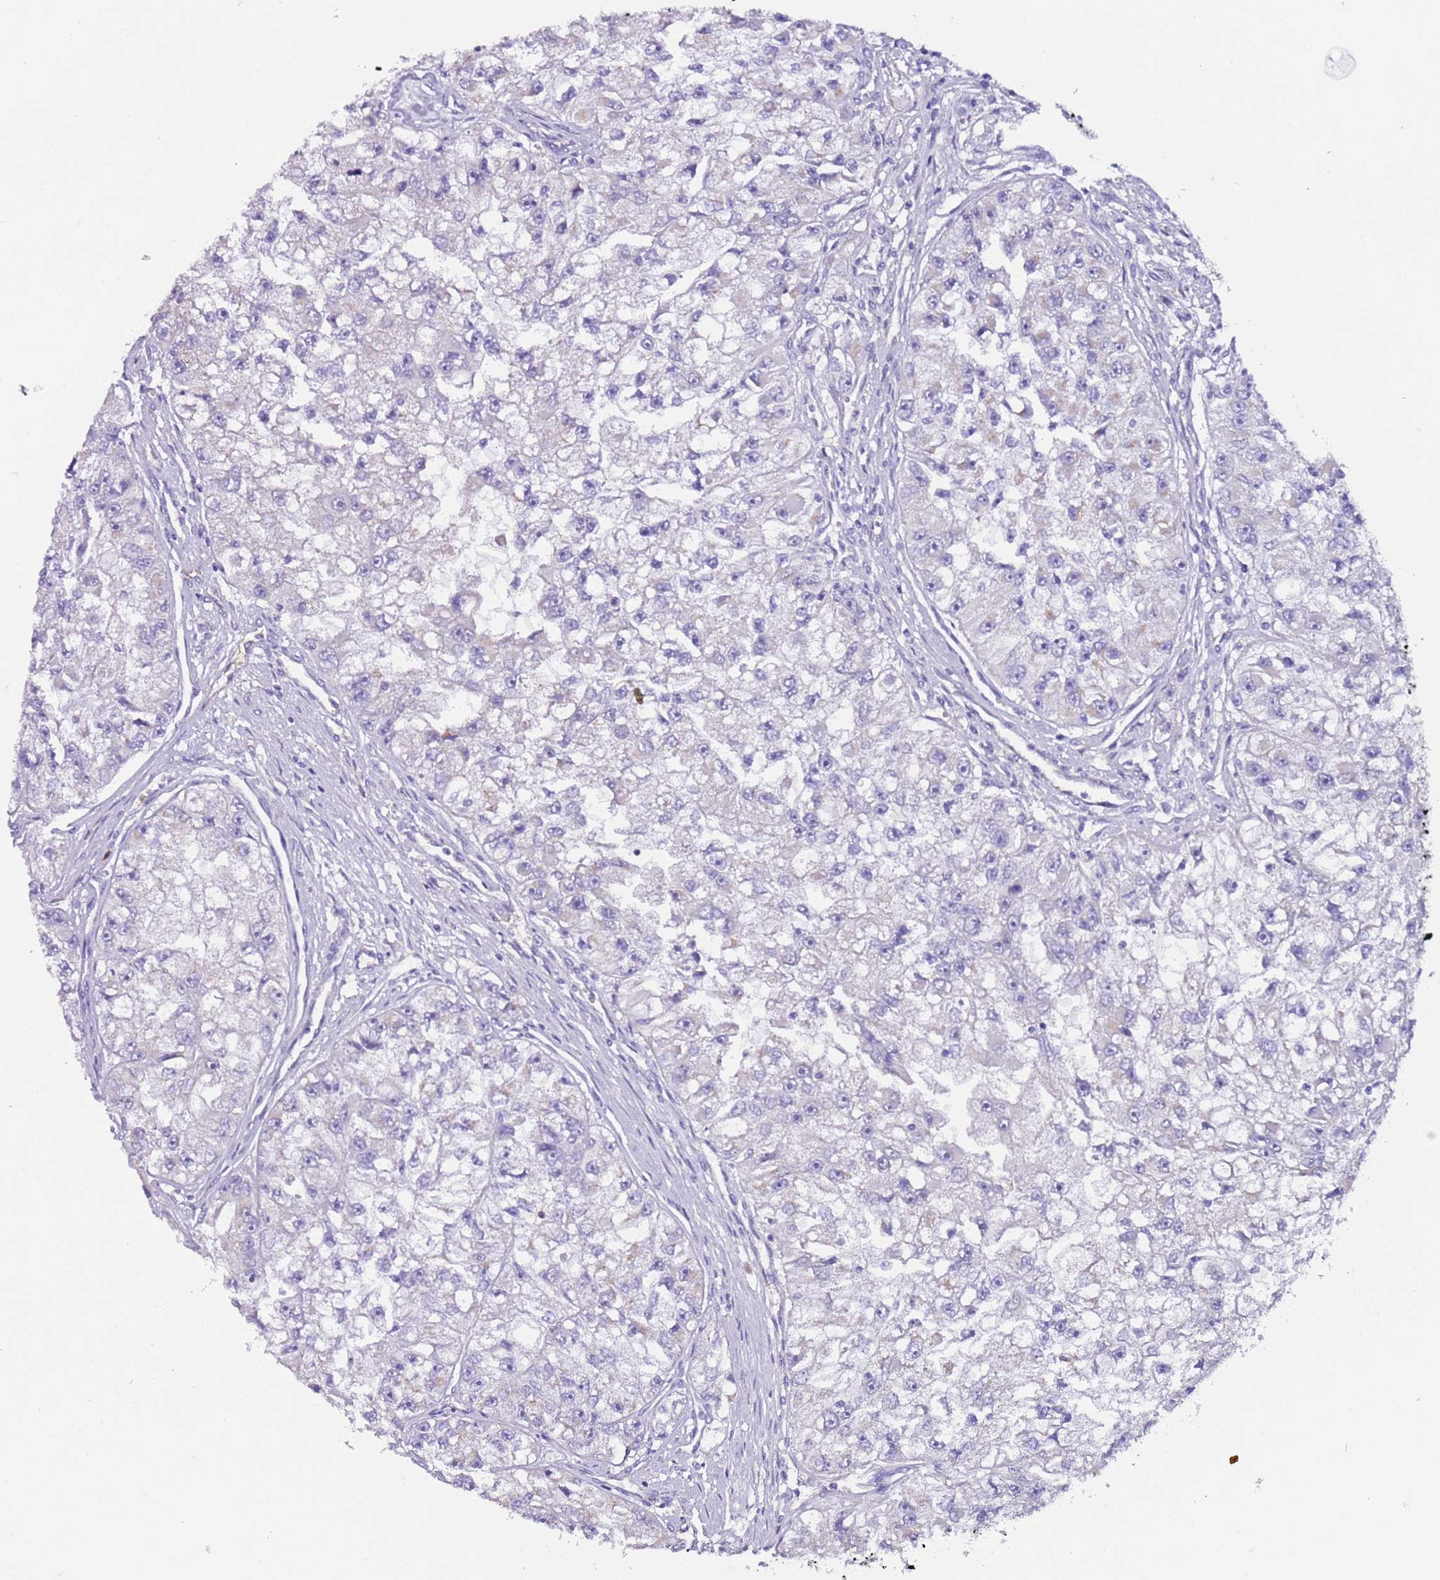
{"staining": {"intensity": "negative", "quantity": "none", "location": "none"}, "tissue": "renal cancer", "cell_type": "Tumor cells", "image_type": "cancer", "snomed": [{"axis": "morphology", "description": "Adenocarcinoma, NOS"}, {"axis": "topography", "description": "Kidney"}], "caption": "Immunohistochemistry (IHC) photomicrograph of adenocarcinoma (renal) stained for a protein (brown), which reveals no expression in tumor cells.", "gene": "FAM174C", "patient": {"sex": "male", "age": 63}}